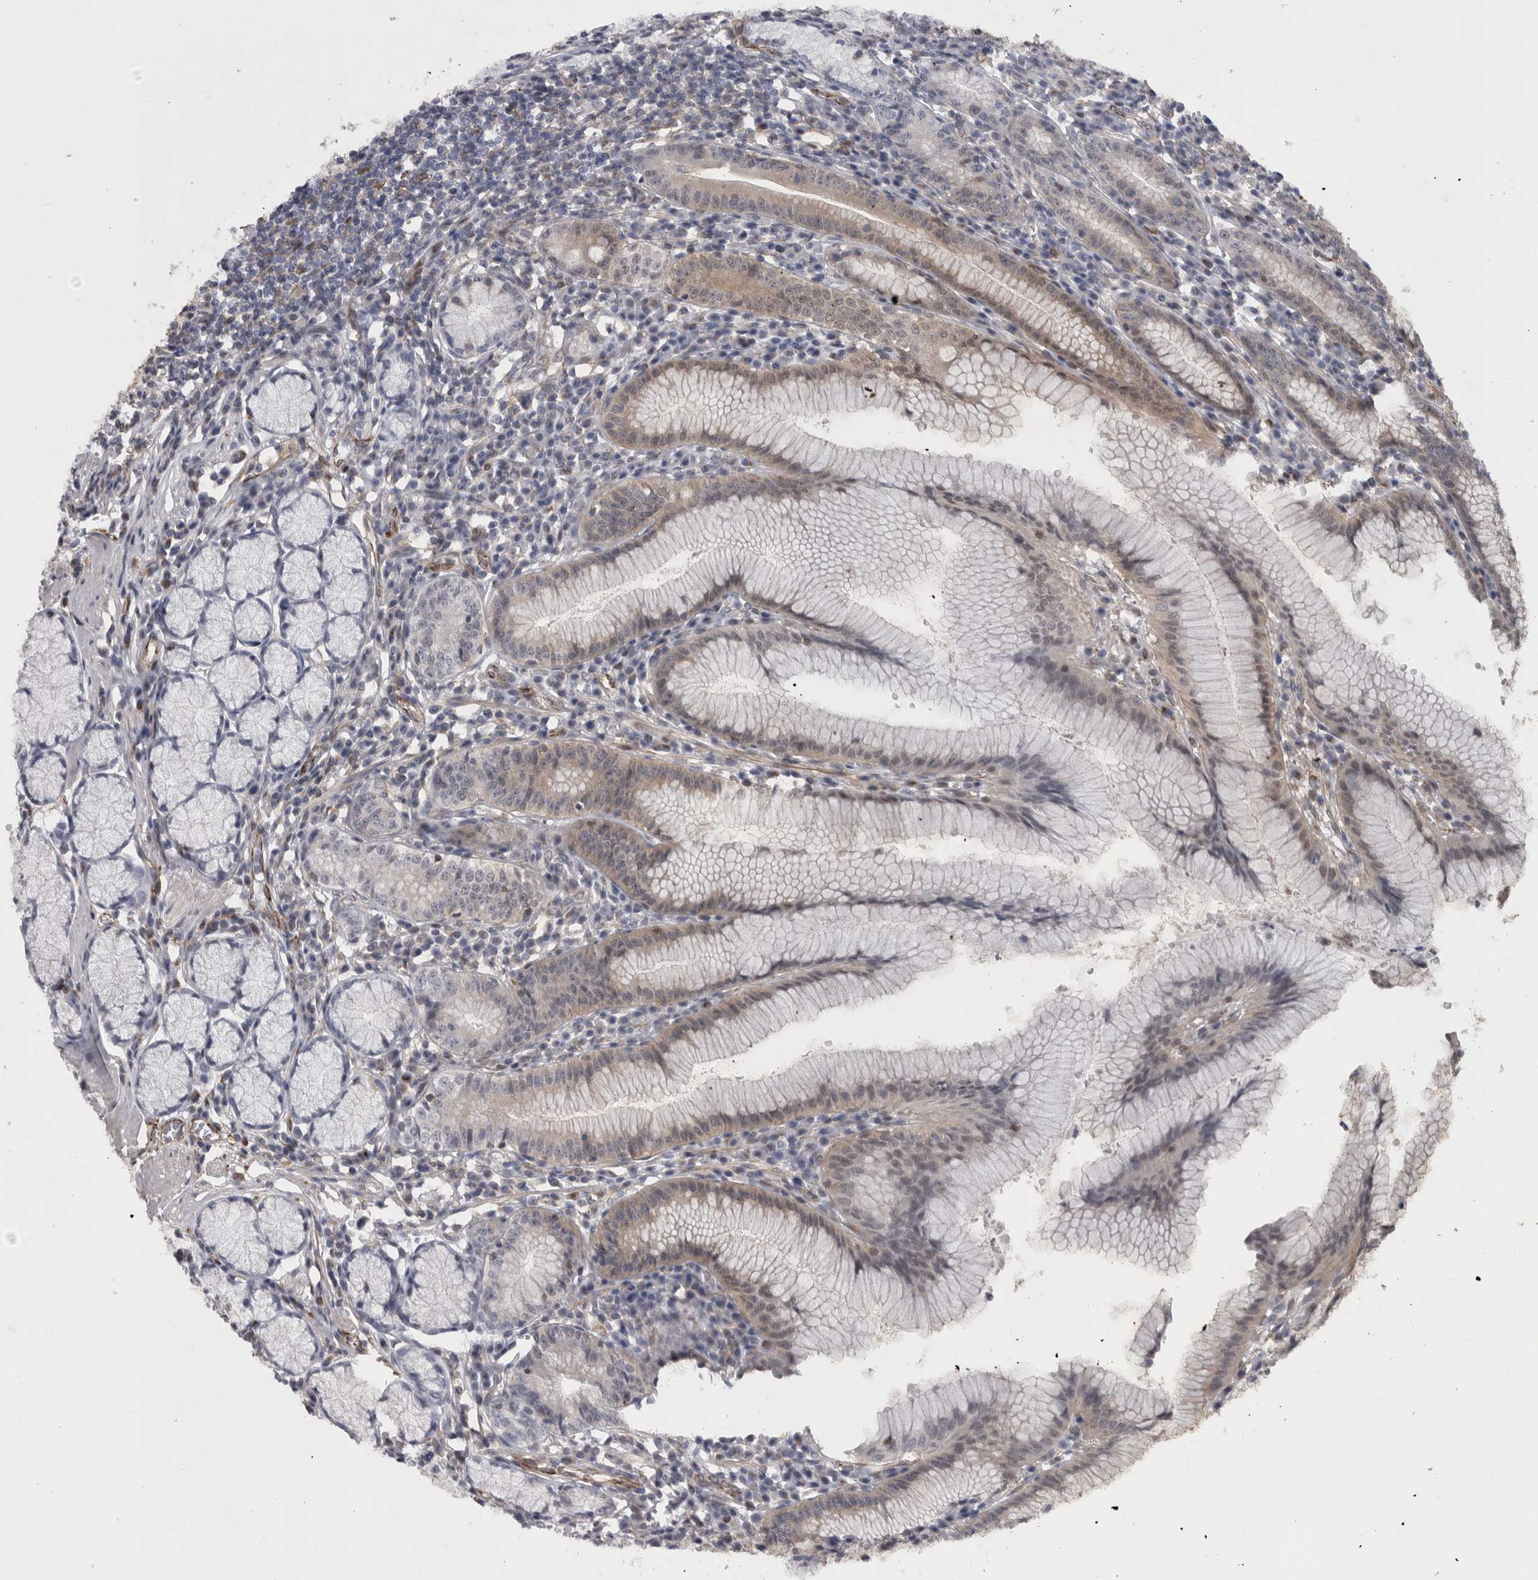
{"staining": {"intensity": "weak", "quantity": "<25%", "location": "cytoplasmic/membranous"}, "tissue": "stomach", "cell_type": "Glandular cells", "image_type": "normal", "snomed": [{"axis": "morphology", "description": "Normal tissue, NOS"}, {"axis": "topography", "description": "Stomach"}], "caption": "Glandular cells show no significant protein staining in benign stomach. (DAB immunohistochemistry (IHC), high magnification).", "gene": "ACOT7", "patient": {"sex": "male", "age": 55}}